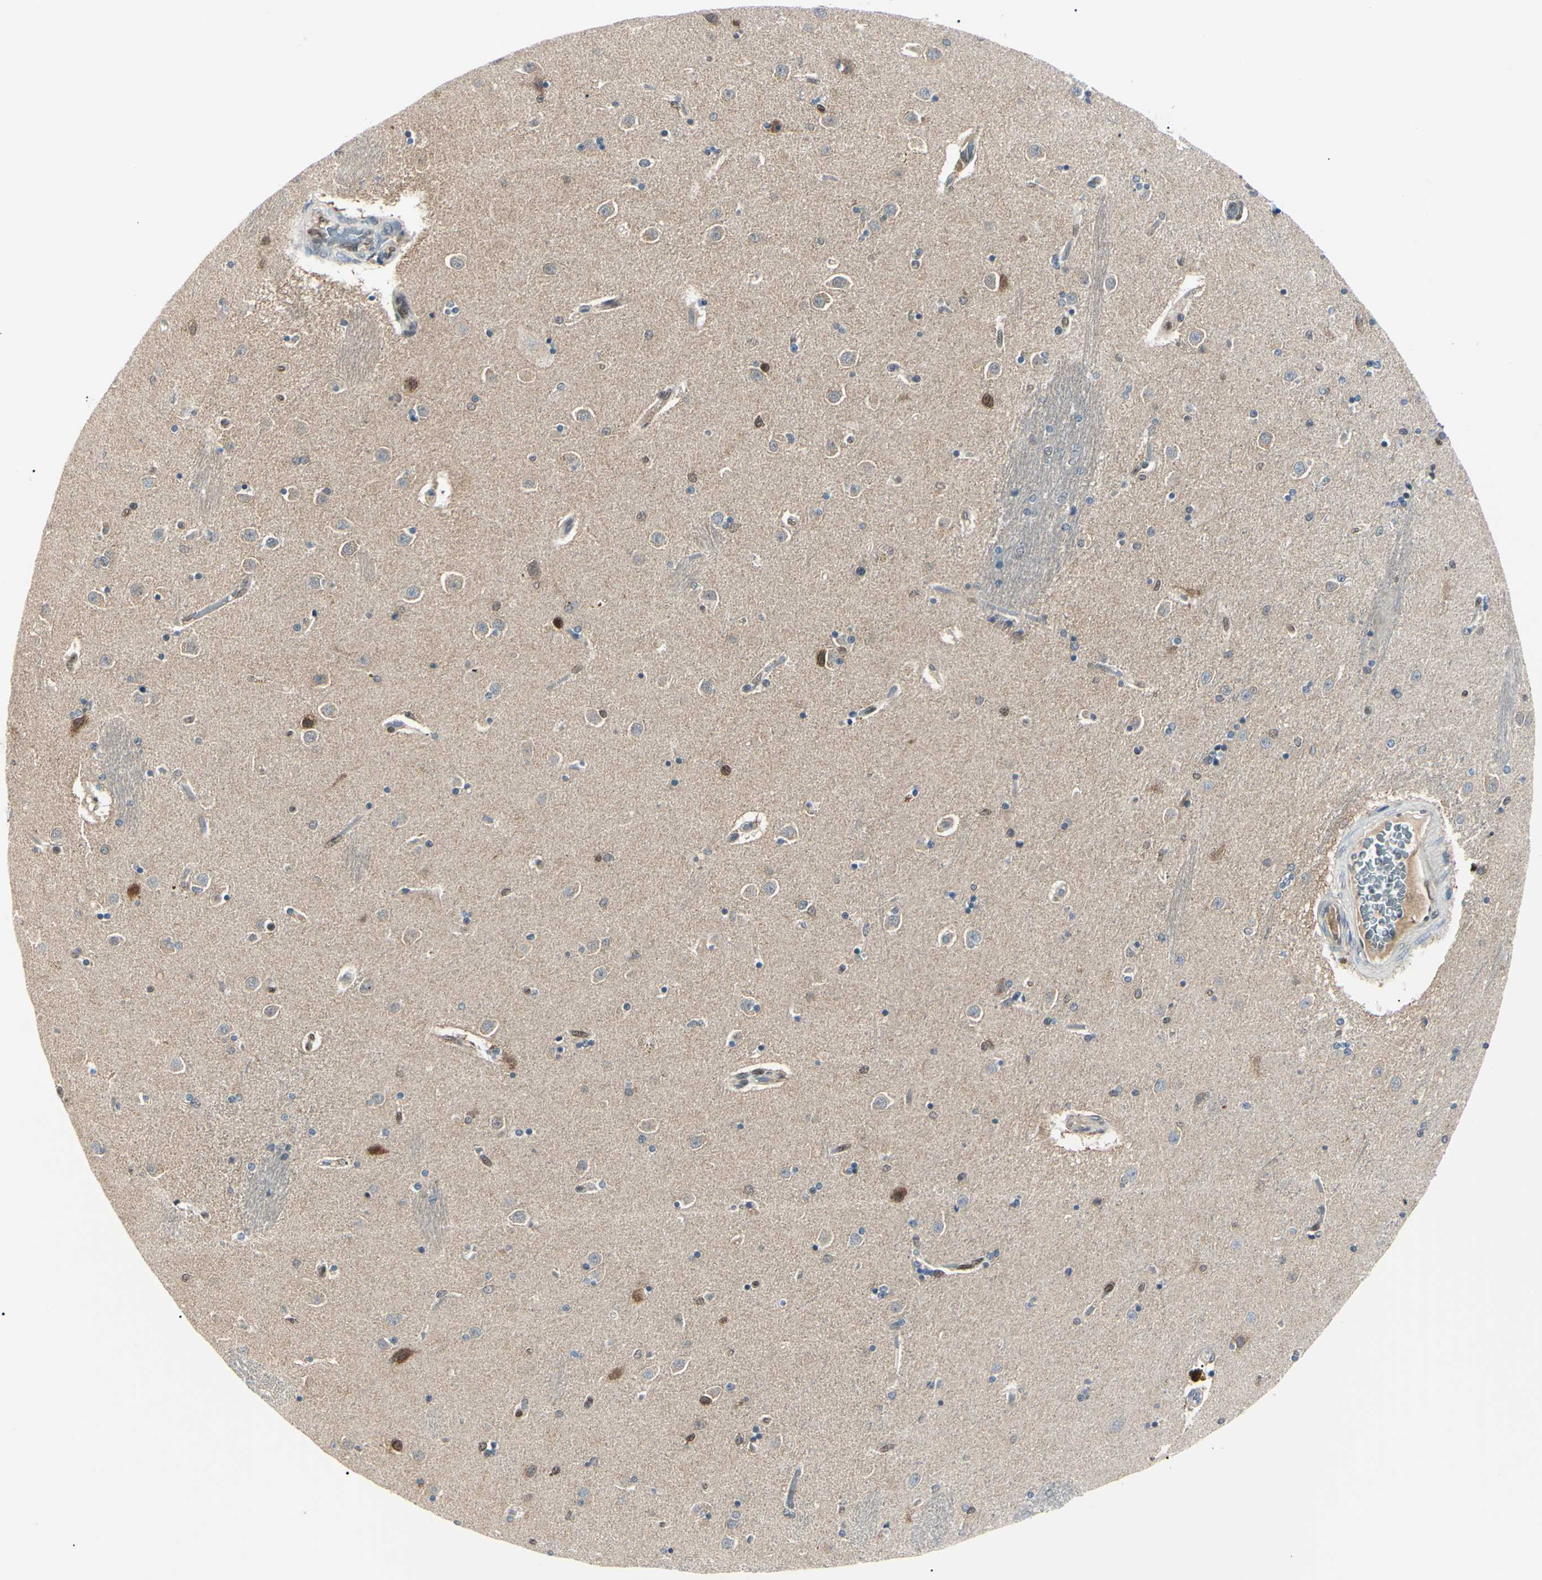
{"staining": {"intensity": "negative", "quantity": "none", "location": "none"}, "tissue": "caudate", "cell_type": "Glial cells", "image_type": "normal", "snomed": [{"axis": "morphology", "description": "Normal tissue, NOS"}, {"axis": "topography", "description": "Lateral ventricle wall"}], "caption": "There is no significant expression in glial cells of caudate. (DAB (3,3'-diaminobenzidine) immunohistochemistry (IHC) visualized using brightfield microscopy, high magnification).", "gene": "PGK1", "patient": {"sex": "female", "age": 54}}